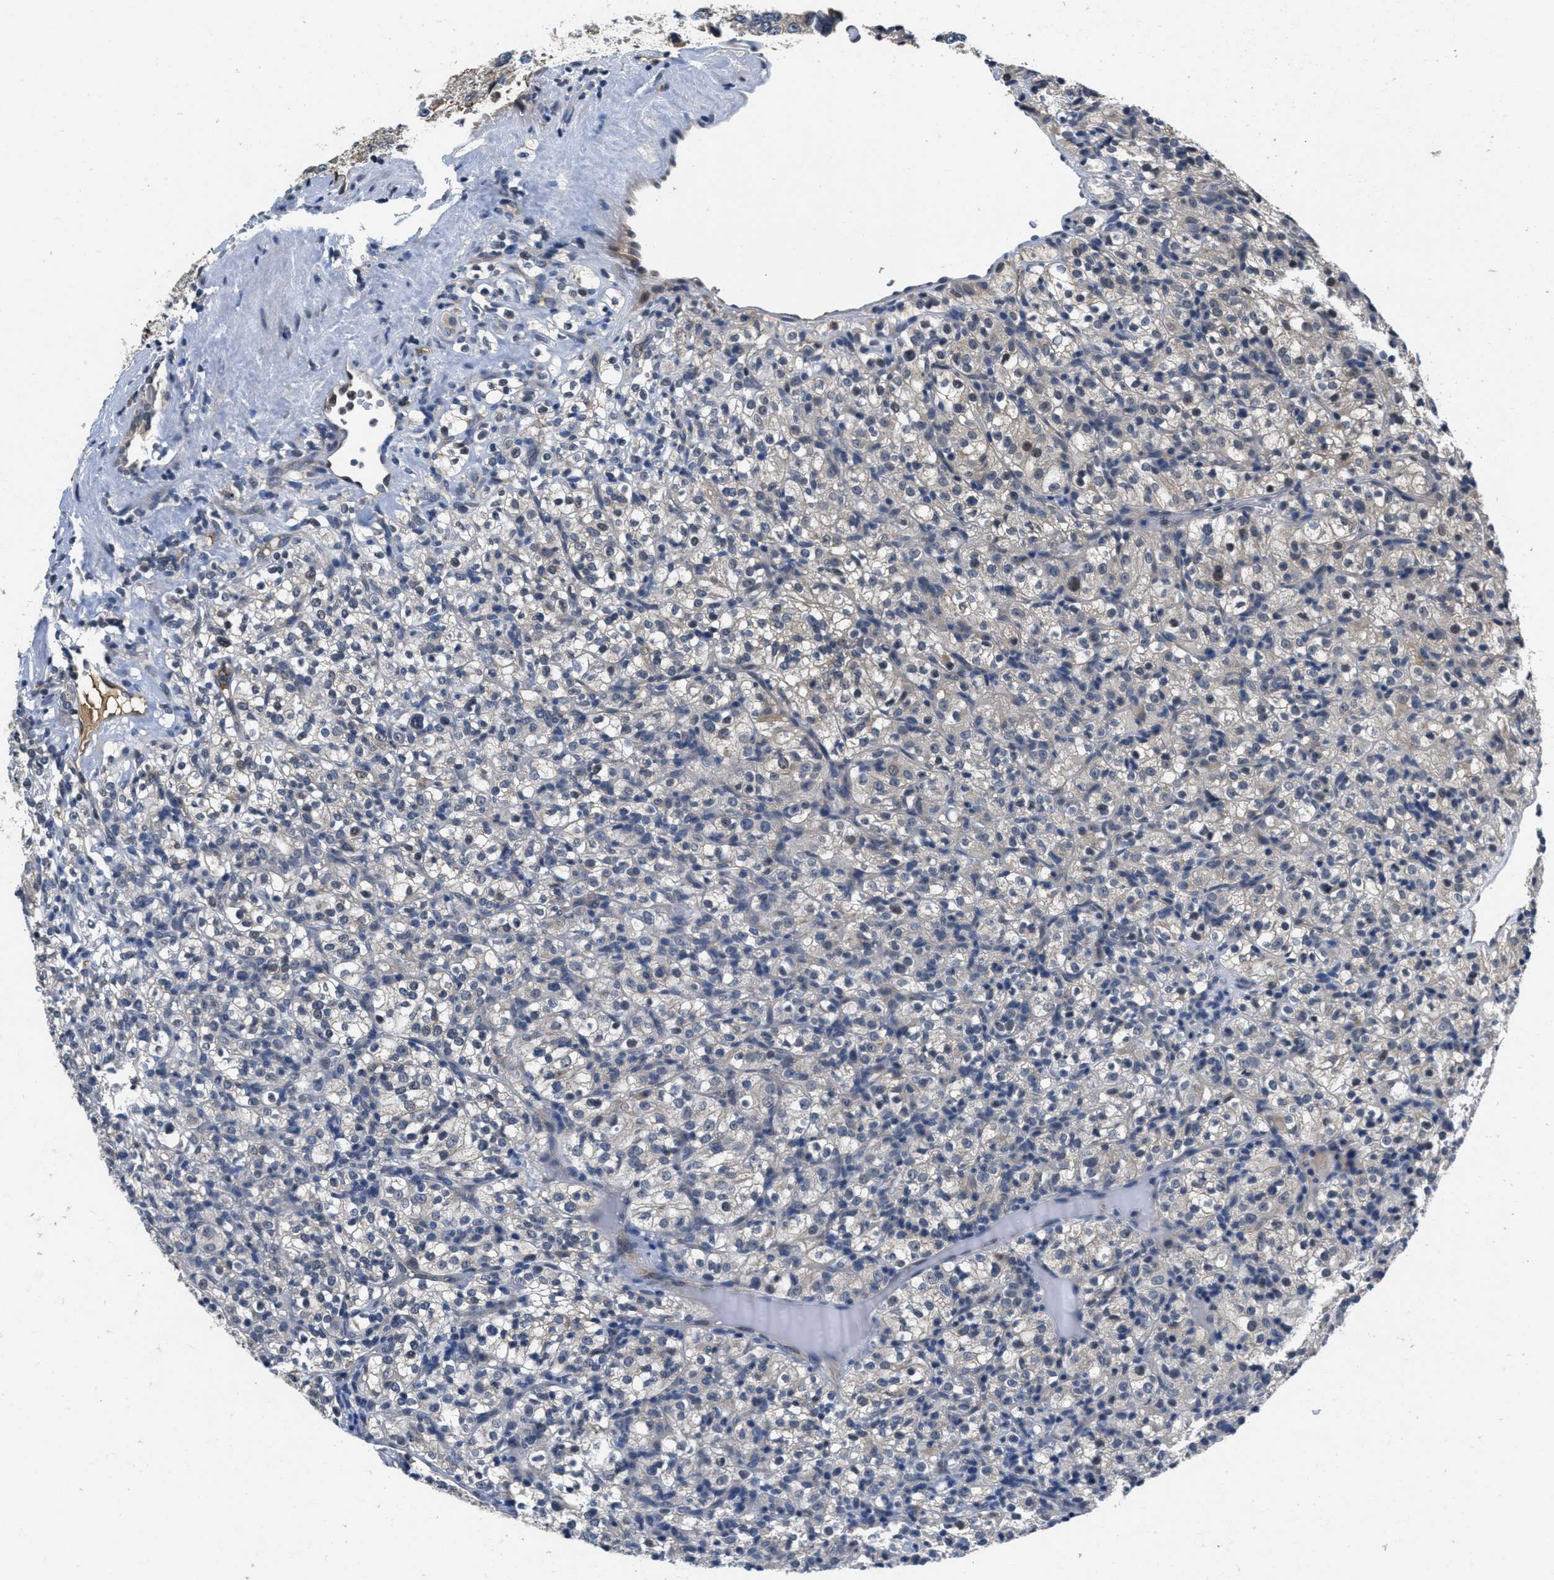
{"staining": {"intensity": "negative", "quantity": "none", "location": "none"}, "tissue": "renal cancer", "cell_type": "Tumor cells", "image_type": "cancer", "snomed": [{"axis": "morphology", "description": "Normal tissue, NOS"}, {"axis": "morphology", "description": "Adenocarcinoma, NOS"}, {"axis": "topography", "description": "Kidney"}], "caption": "Human adenocarcinoma (renal) stained for a protein using IHC displays no expression in tumor cells.", "gene": "ANGPT1", "patient": {"sex": "female", "age": 72}}